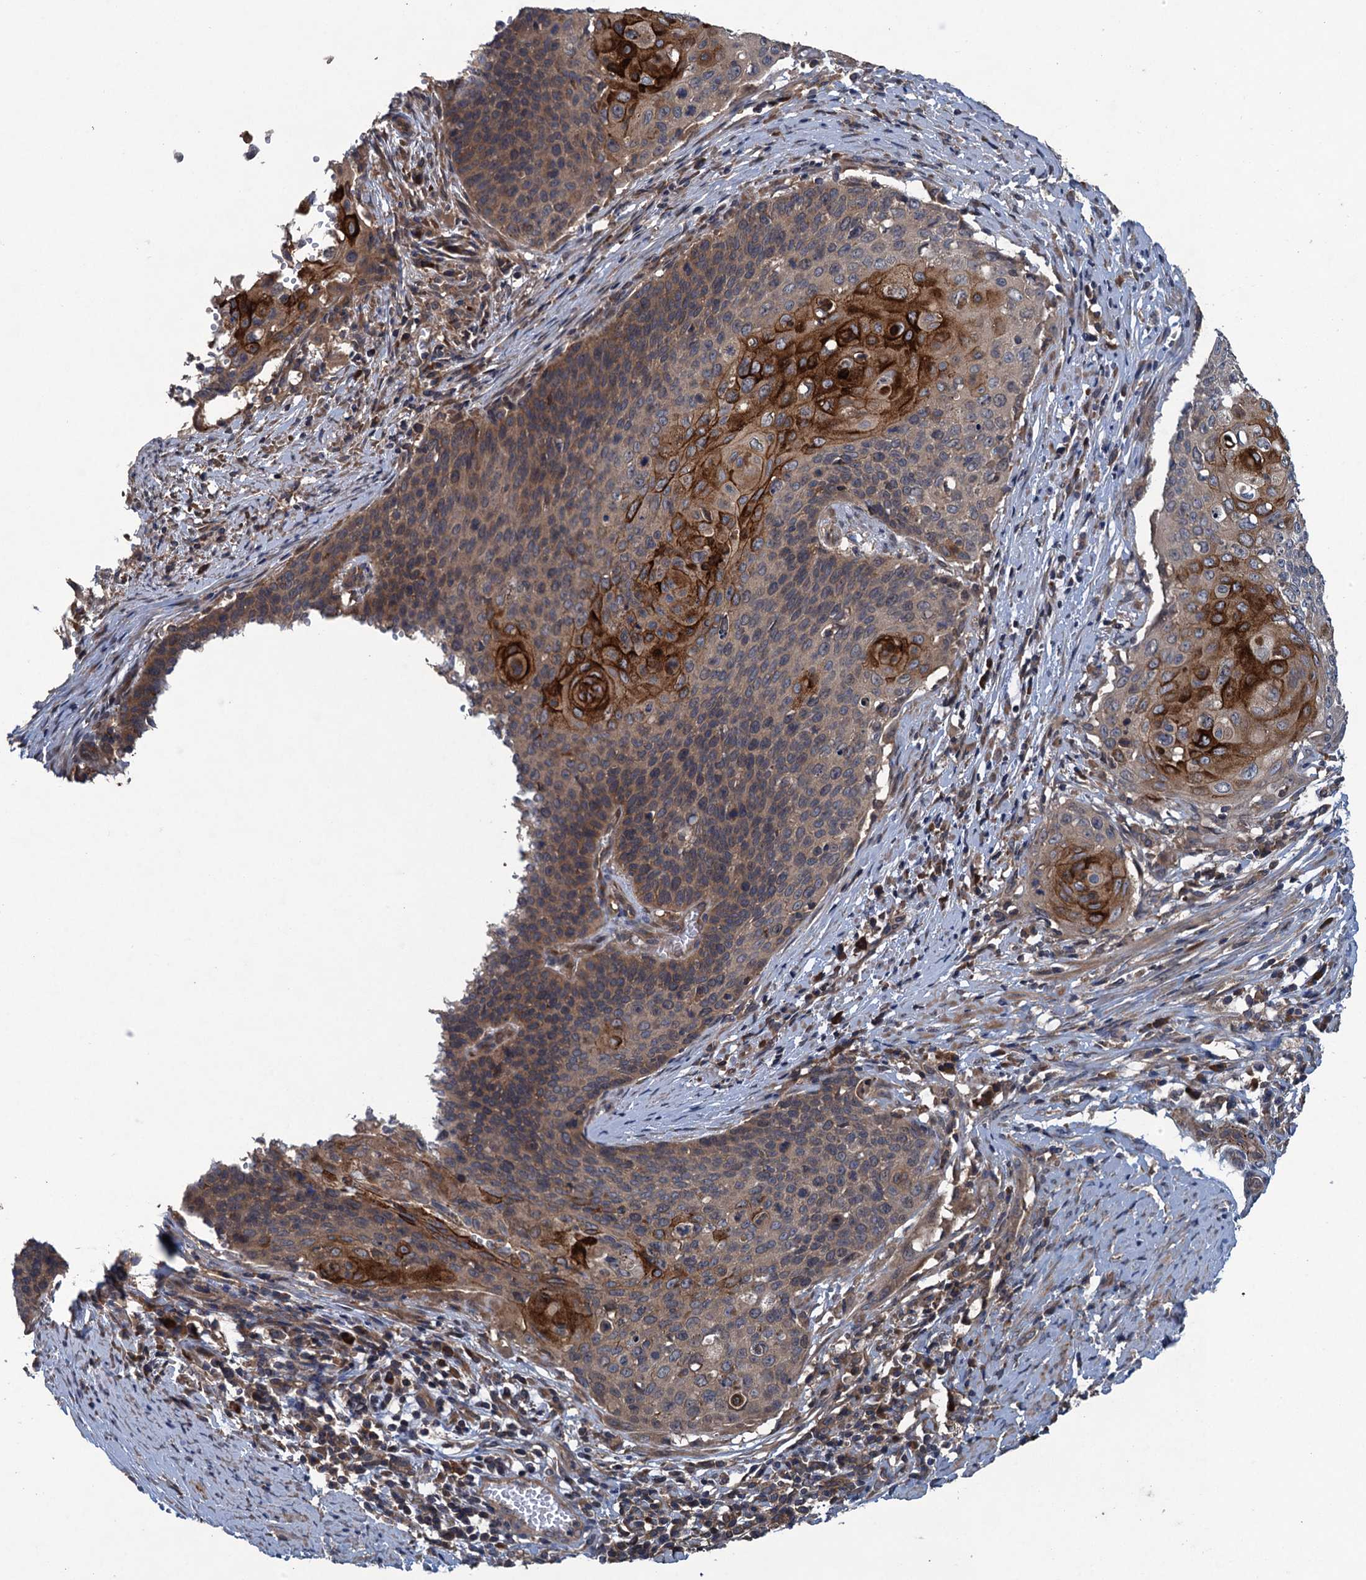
{"staining": {"intensity": "strong", "quantity": "<25%", "location": "cytoplasmic/membranous"}, "tissue": "cervical cancer", "cell_type": "Tumor cells", "image_type": "cancer", "snomed": [{"axis": "morphology", "description": "Squamous cell carcinoma, NOS"}, {"axis": "topography", "description": "Cervix"}], "caption": "Protein expression analysis of cervical squamous cell carcinoma shows strong cytoplasmic/membranous staining in about <25% of tumor cells.", "gene": "CNTN5", "patient": {"sex": "female", "age": 39}}